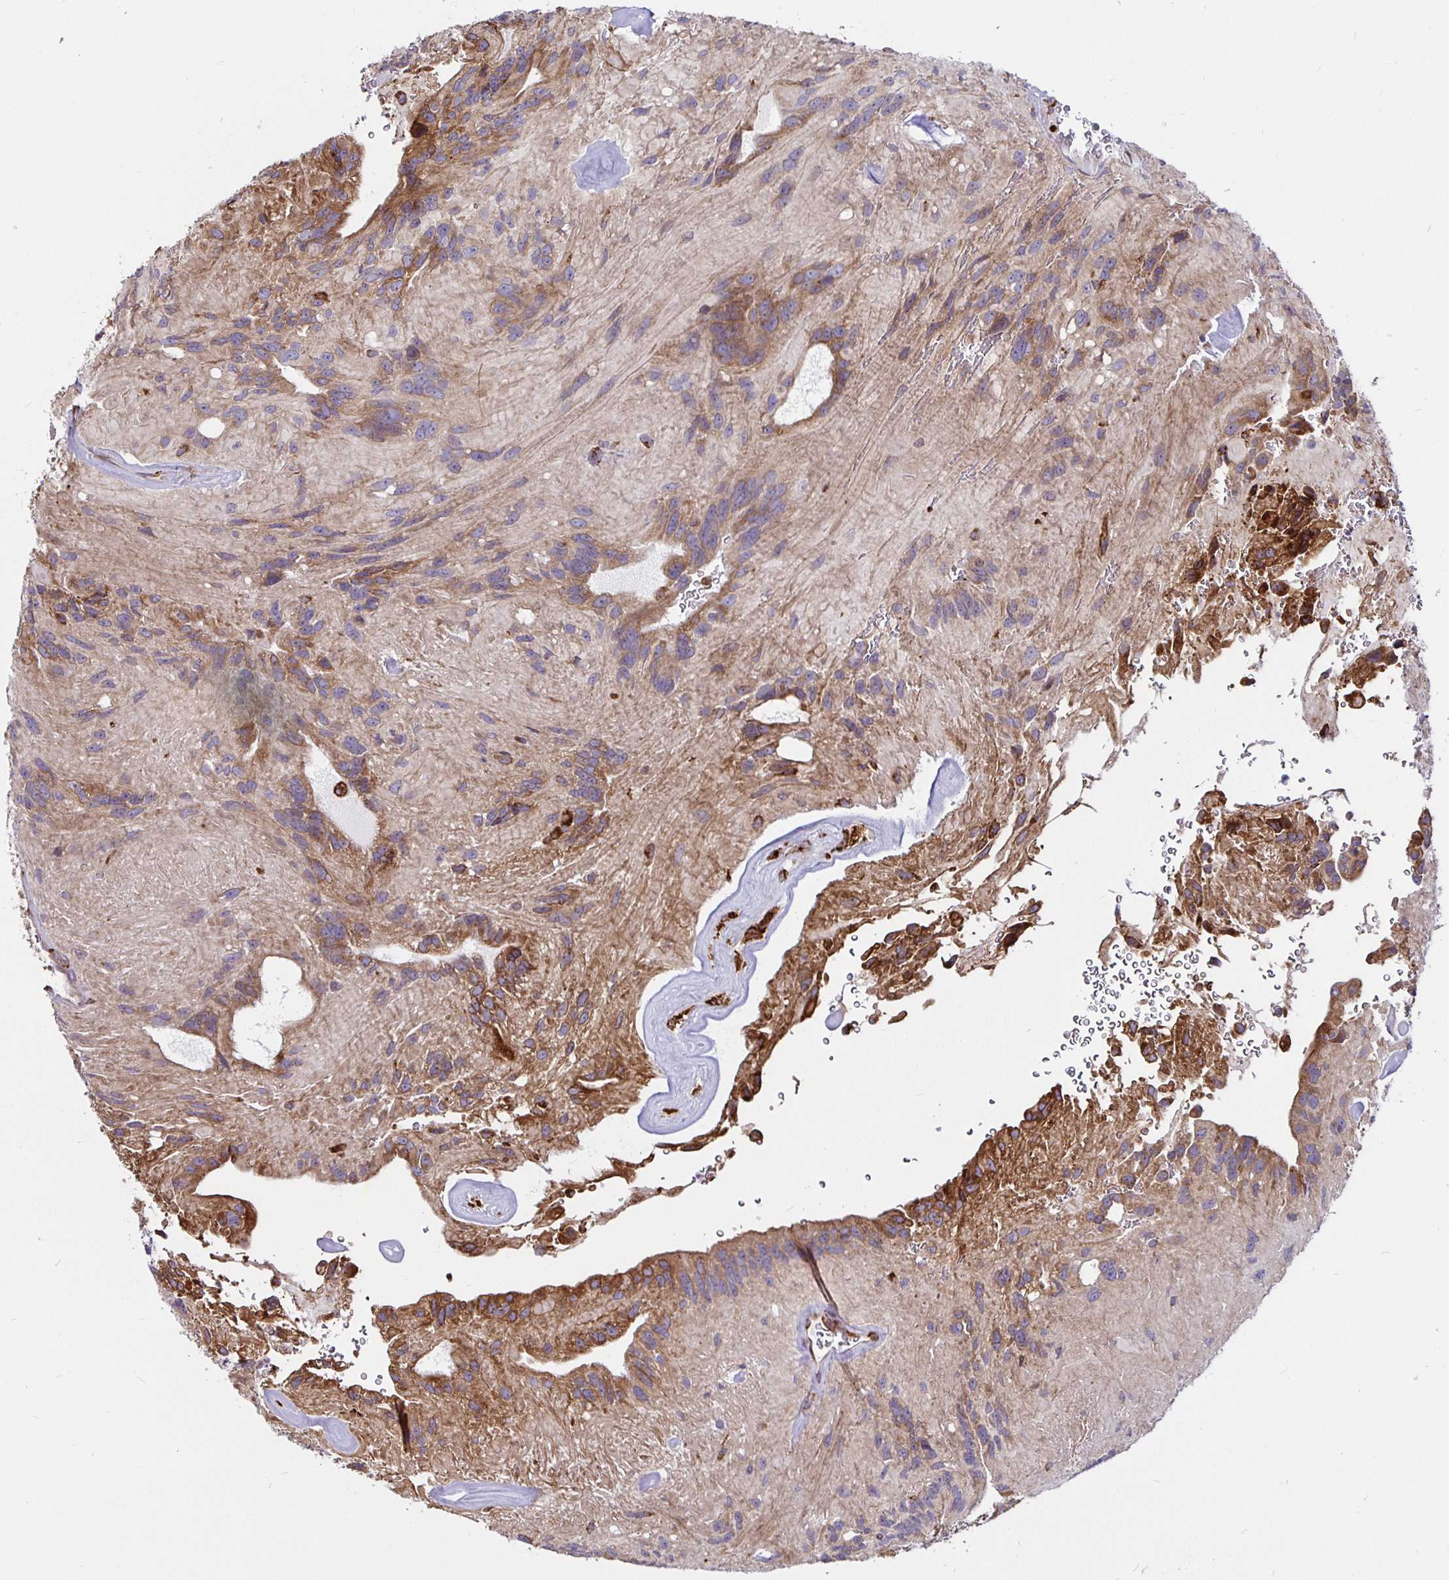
{"staining": {"intensity": "moderate", "quantity": ">75%", "location": "cytoplasmic/membranous"}, "tissue": "glioma", "cell_type": "Tumor cells", "image_type": "cancer", "snomed": [{"axis": "morphology", "description": "Glioma, malignant, Low grade"}, {"axis": "topography", "description": "Brain"}], "caption": "Malignant low-grade glioma stained with a protein marker exhibits moderate staining in tumor cells.", "gene": "P4HA2", "patient": {"sex": "male", "age": 31}}